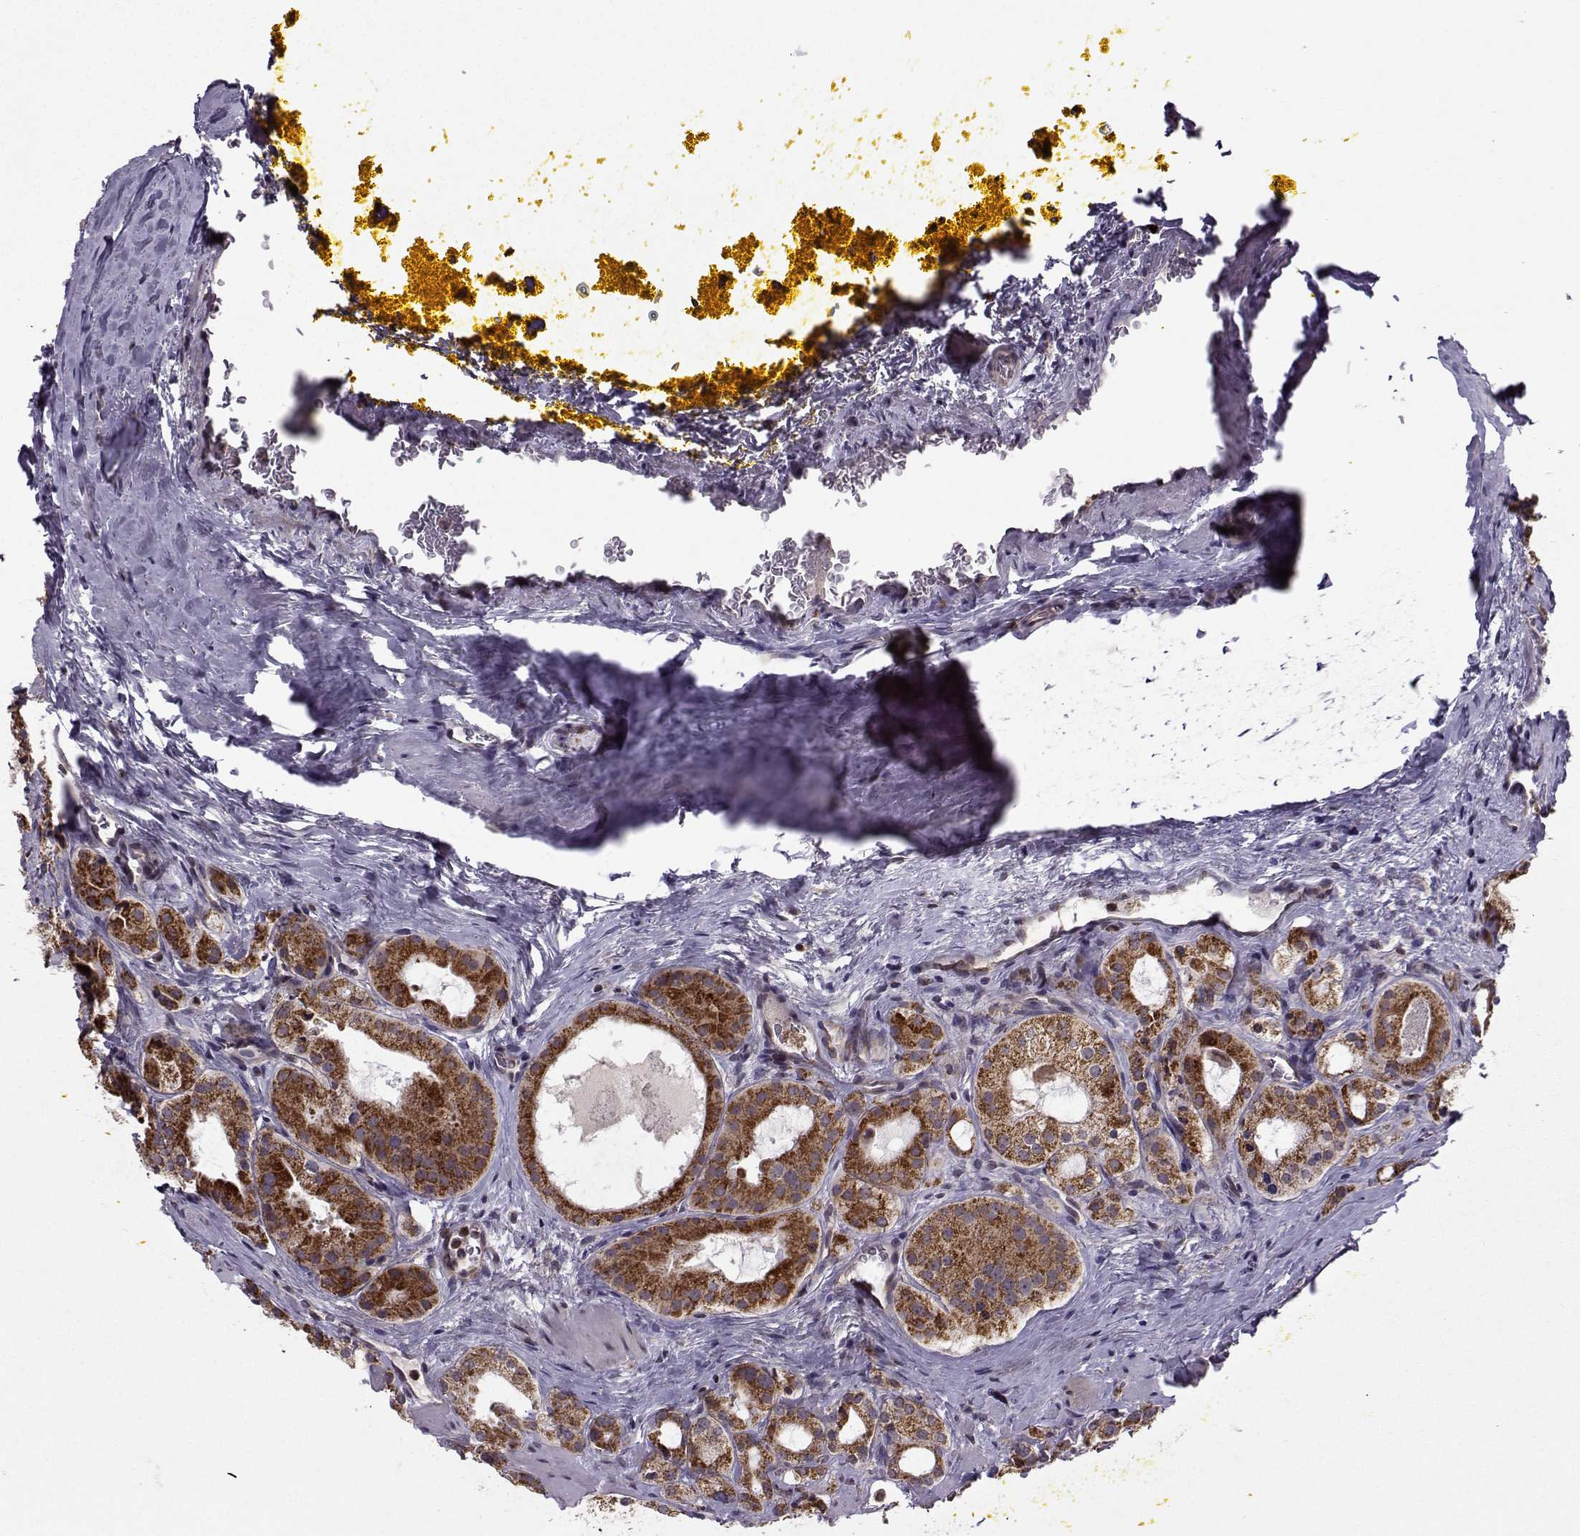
{"staining": {"intensity": "strong", "quantity": ">75%", "location": "cytoplasmic/membranous"}, "tissue": "prostate cancer", "cell_type": "Tumor cells", "image_type": "cancer", "snomed": [{"axis": "morphology", "description": "Adenocarcinoma, NOS"}, {"axis": "morphology", "description": "Adenocarcinoma, High grade"}, {"axis": "topography", "description": "Prostate"}], "caption": "This is an image of immunohistochemistry staining of adenocarcinoma (prostate), which shows strong expression in the cytoplasmic/membranous of tumor cells.", "gene": "NECAB3", "patient": {"sex": "male", "age": 62}}